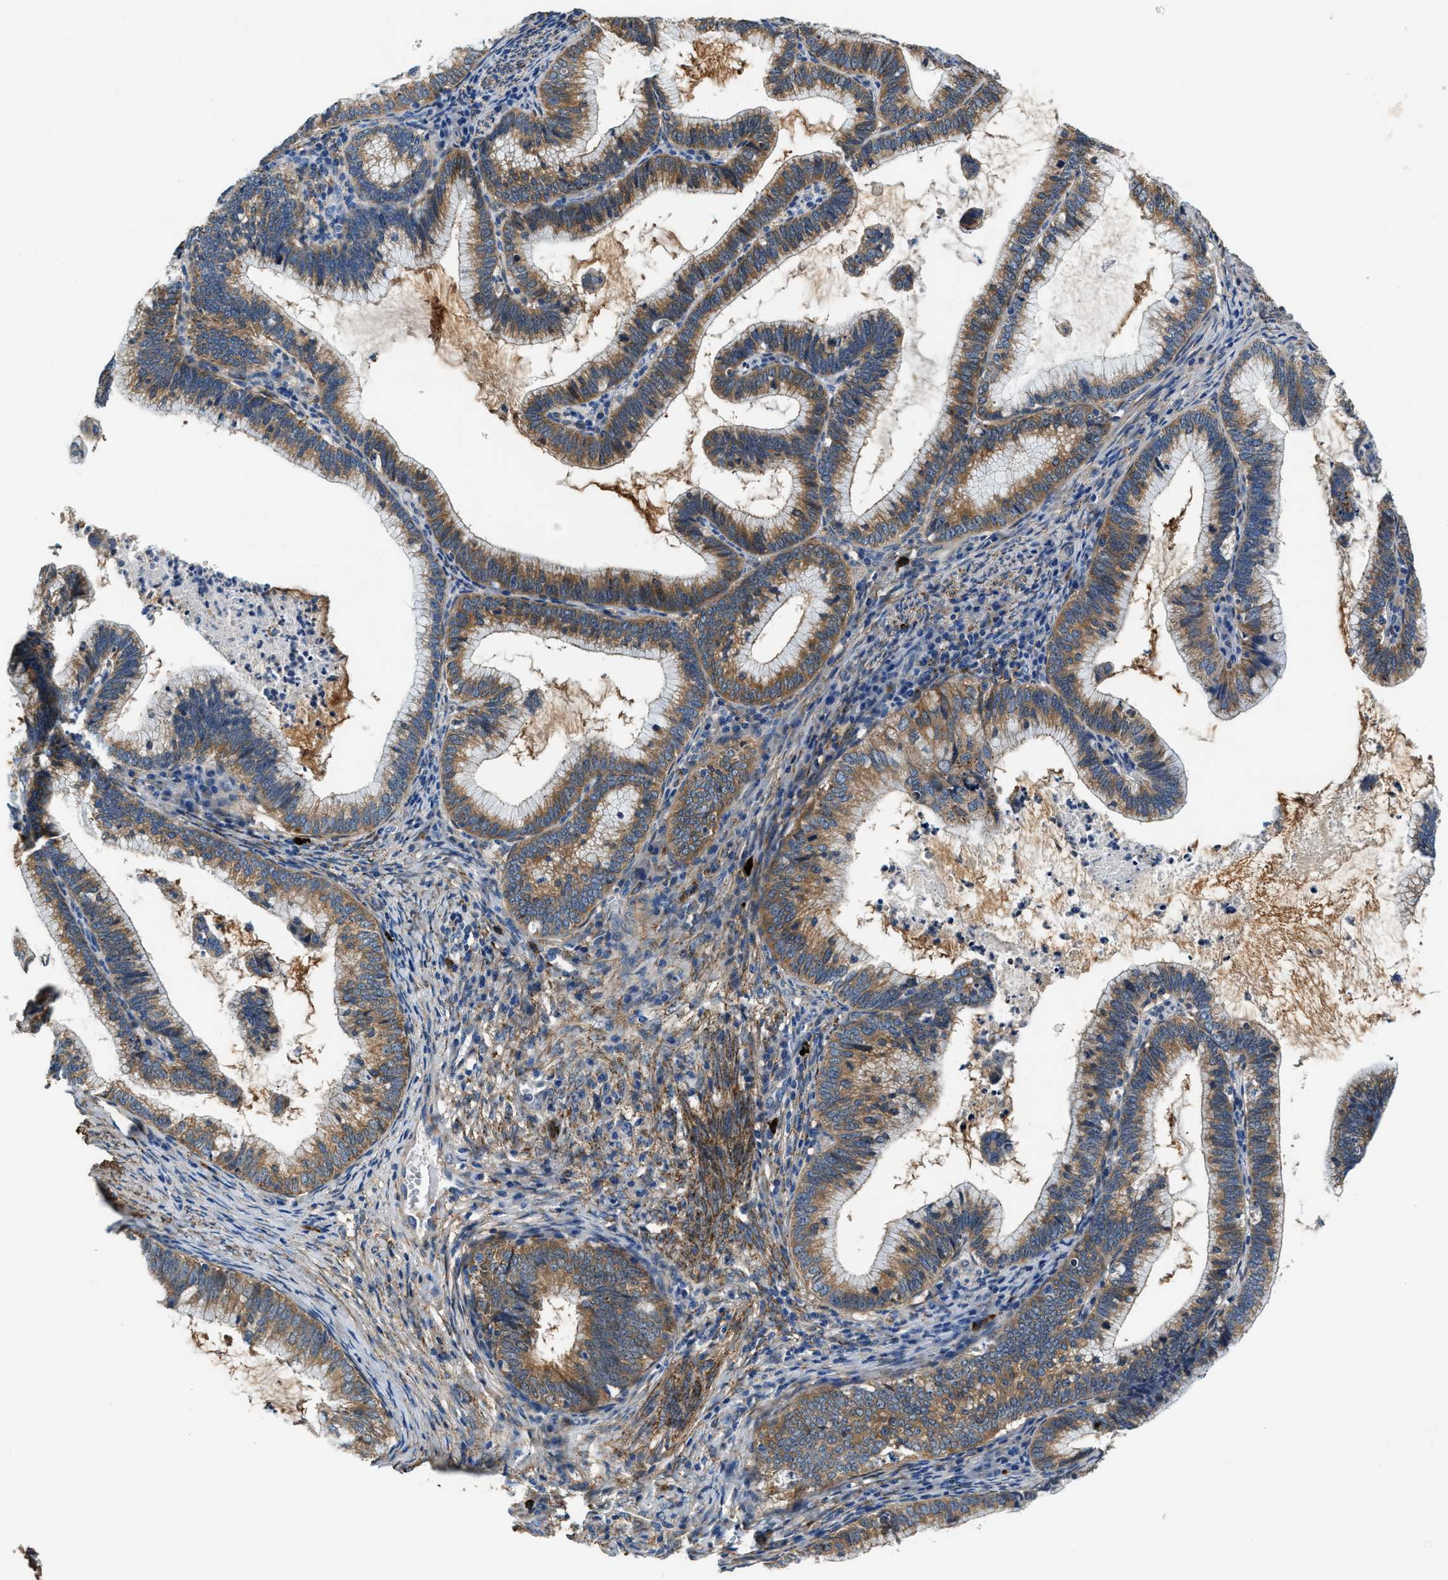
{"staining": {"intensity": "moderate", "quantity": ">75%", "location": "cytoplasmic/membranous"}, "tissue": "cervical cancer", "cell_type": "Tumor cells", "image_type": "cancer", "snomed": [{"axis": "morphology", "description": "Adenocarcinoma, NOS"}, {"axis": "topography", "description": "Cervix"}], "caption": "Moderate cytoplasmic/membranous positivity for a protein is seen in approximately >75% of tumor cells of cervical cancer (adenocarcinoma) using immunohistochemistry (IHC).", "gene": "PRTFDC1", "patient": {"sex": "female", "age": 36}}